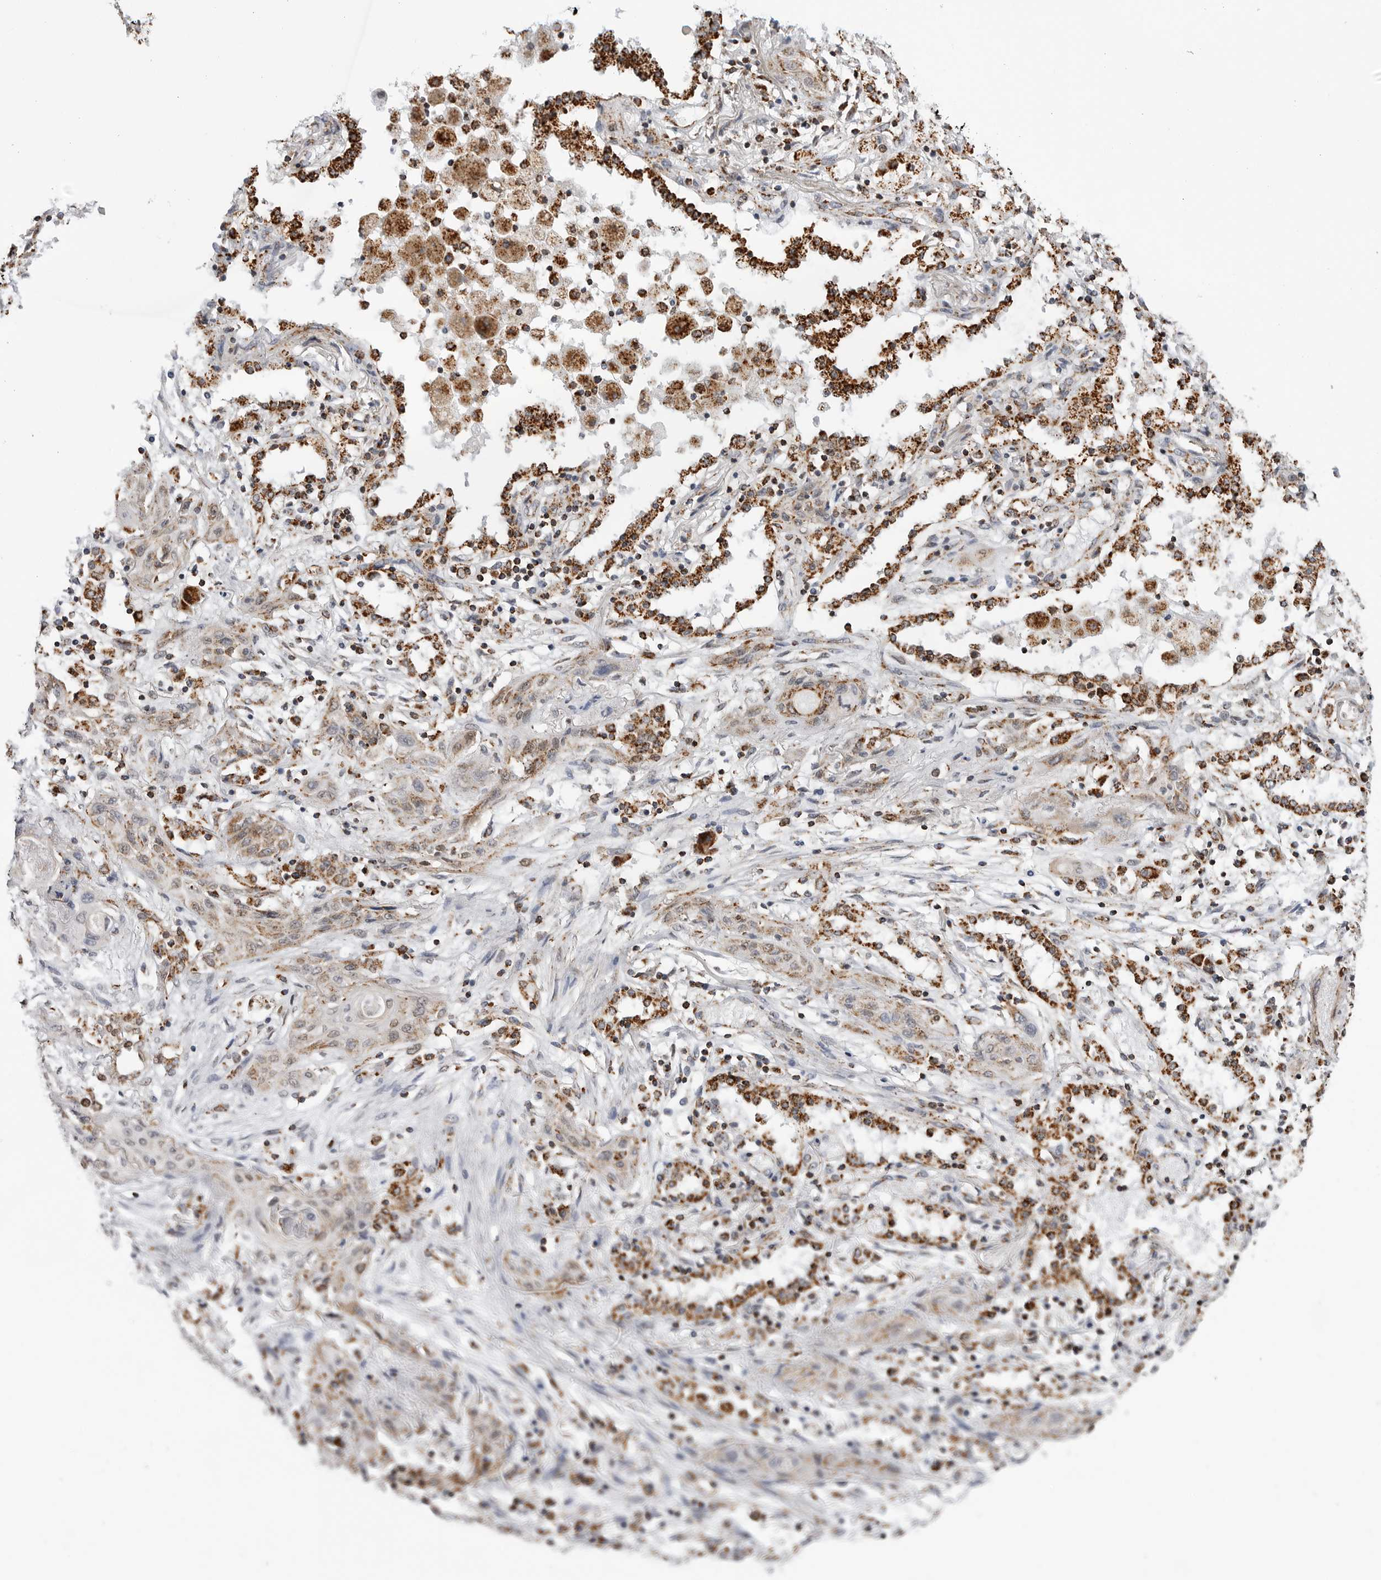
{"staining": {"intensity": "weak", "quantity": "25%-75%", "location": "cytoplasmic/membranous"}, "tissue": "lung cancer", "cell_type": "Tumor cells", "image_type": "cancer", "snomed": [{"axis": "morphology", "description": "Squamous cell carcinoma, NOS"}, {"axis": "topography", "description": "Lung"}], "caption": "DAB immunohistochemical staining of lung squamous cell carcinoma reveals weak cytoplasmic/membranous protein positivity in about 25%-75% of tumor cells.", "gene": "COX5A", "patient": {"sex": "female", "age": 47}}